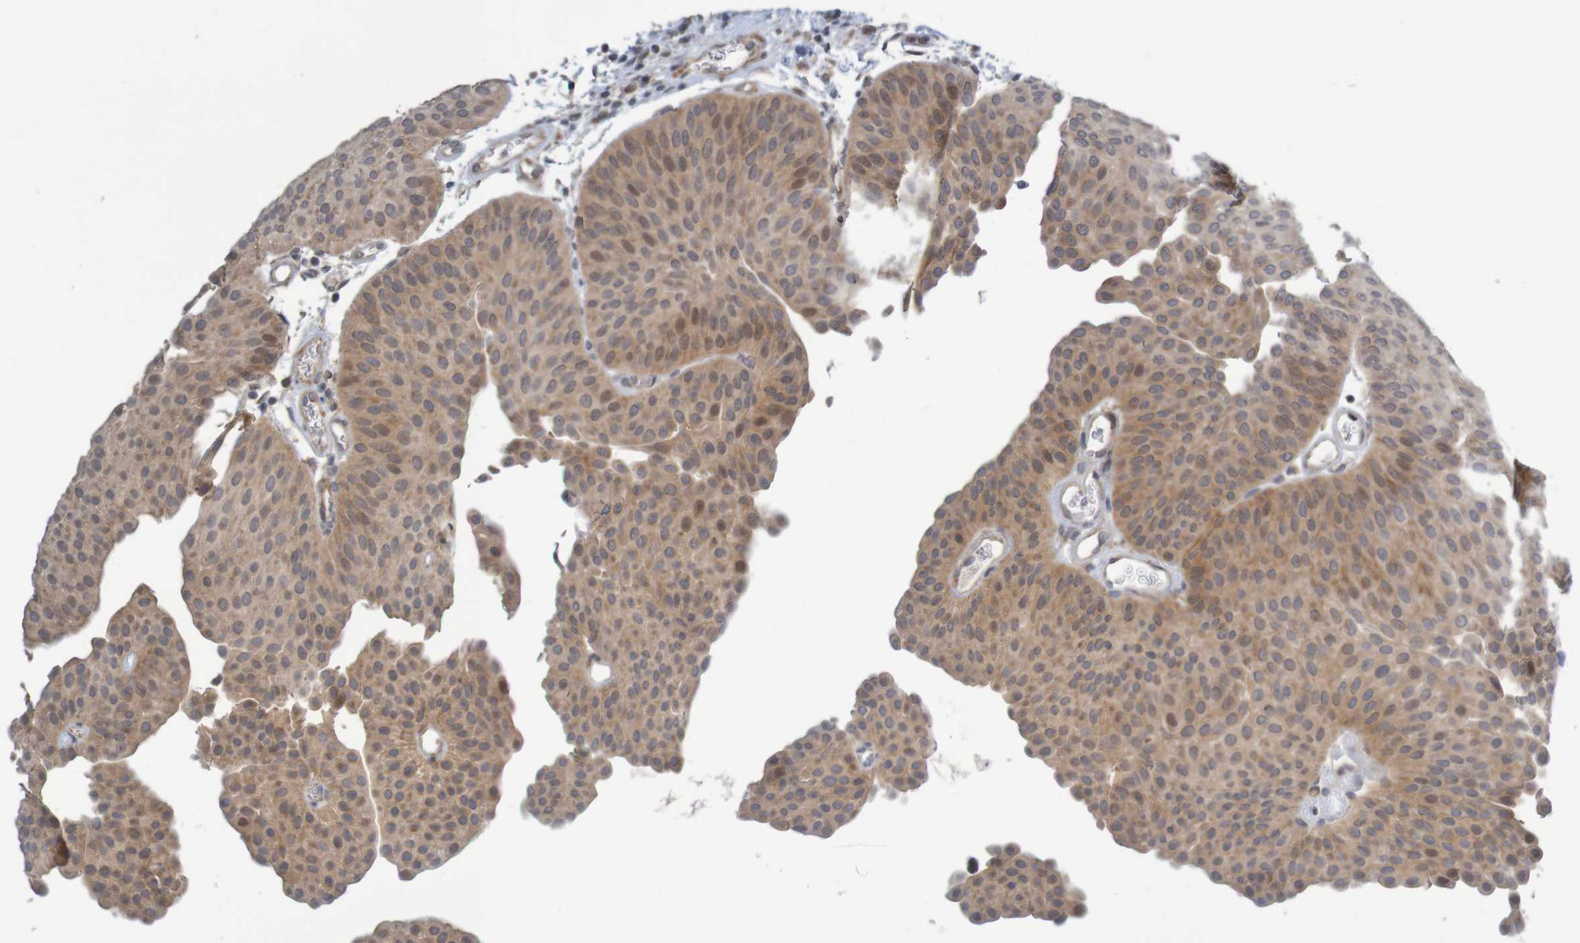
{"staining": {"intensity": "moderate", "quantity": "25%-75%", "location": "cytoplasmic/membranous"}, "tissue": "urothelial cancer", "cell_type": "Tumor cells", "image_type": "cancer", "snomed": [{"axis": "morphology", "description": "Urothelial carcinoma, Low grade"}, {"axis": "topography", "description": "Urinary bladder"}], "caption": "Brown immunohistochemical staining in urothelial carcinoma (low-grade) demonstrates moderate cytoplasmic/membranous expression in about 25%-75% of tumor cells. (DAB (3,3'-diaminobenzidine) = brown stain, brightfield microscopy at high magnification).", "gene": "ANKK1", "patient": {"sex": "female", "age": 60}}